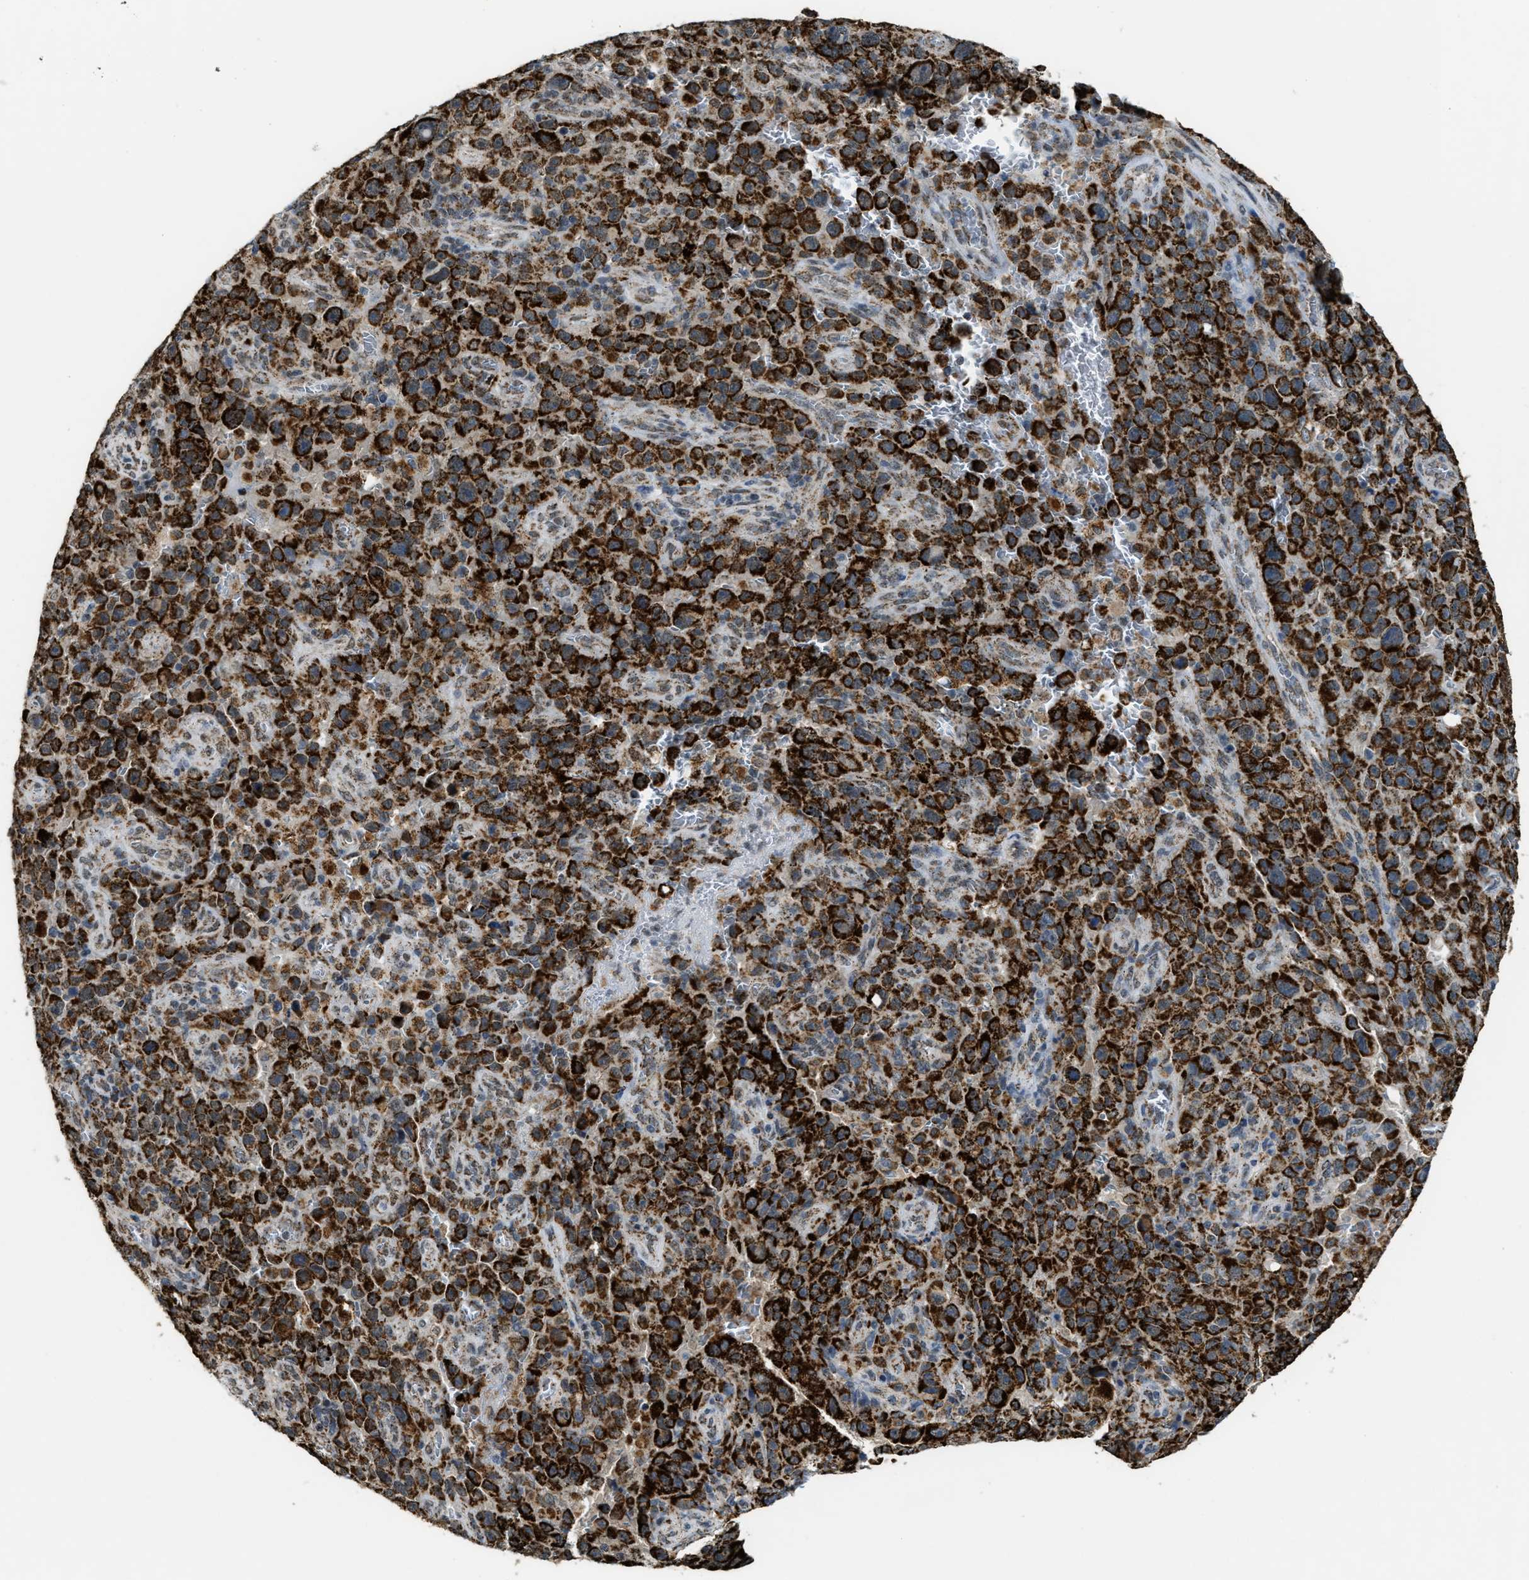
{"staining": {"intensity": "strong", "quantity": ">75%", "location": "cytoplasmic/membranous"}, "tissue": "melanoma", "cell_type": "Tumor cells", "image_type": "cancer", "snomed": [{"axis": "morphology", "description": "Malignant melanoma, NOS"}, {"axis": "topography", "description": "Skin"}], "caption": "DAB (3,3'-diaminobenzidine) immunohistochemical staining of human malignant melanoma displays strong cytoplasmic/membranous protein expression in approximately >75% of tumor cells.", "gene": "HIBADH", "patient": {"sex": "female", "age": 82}}